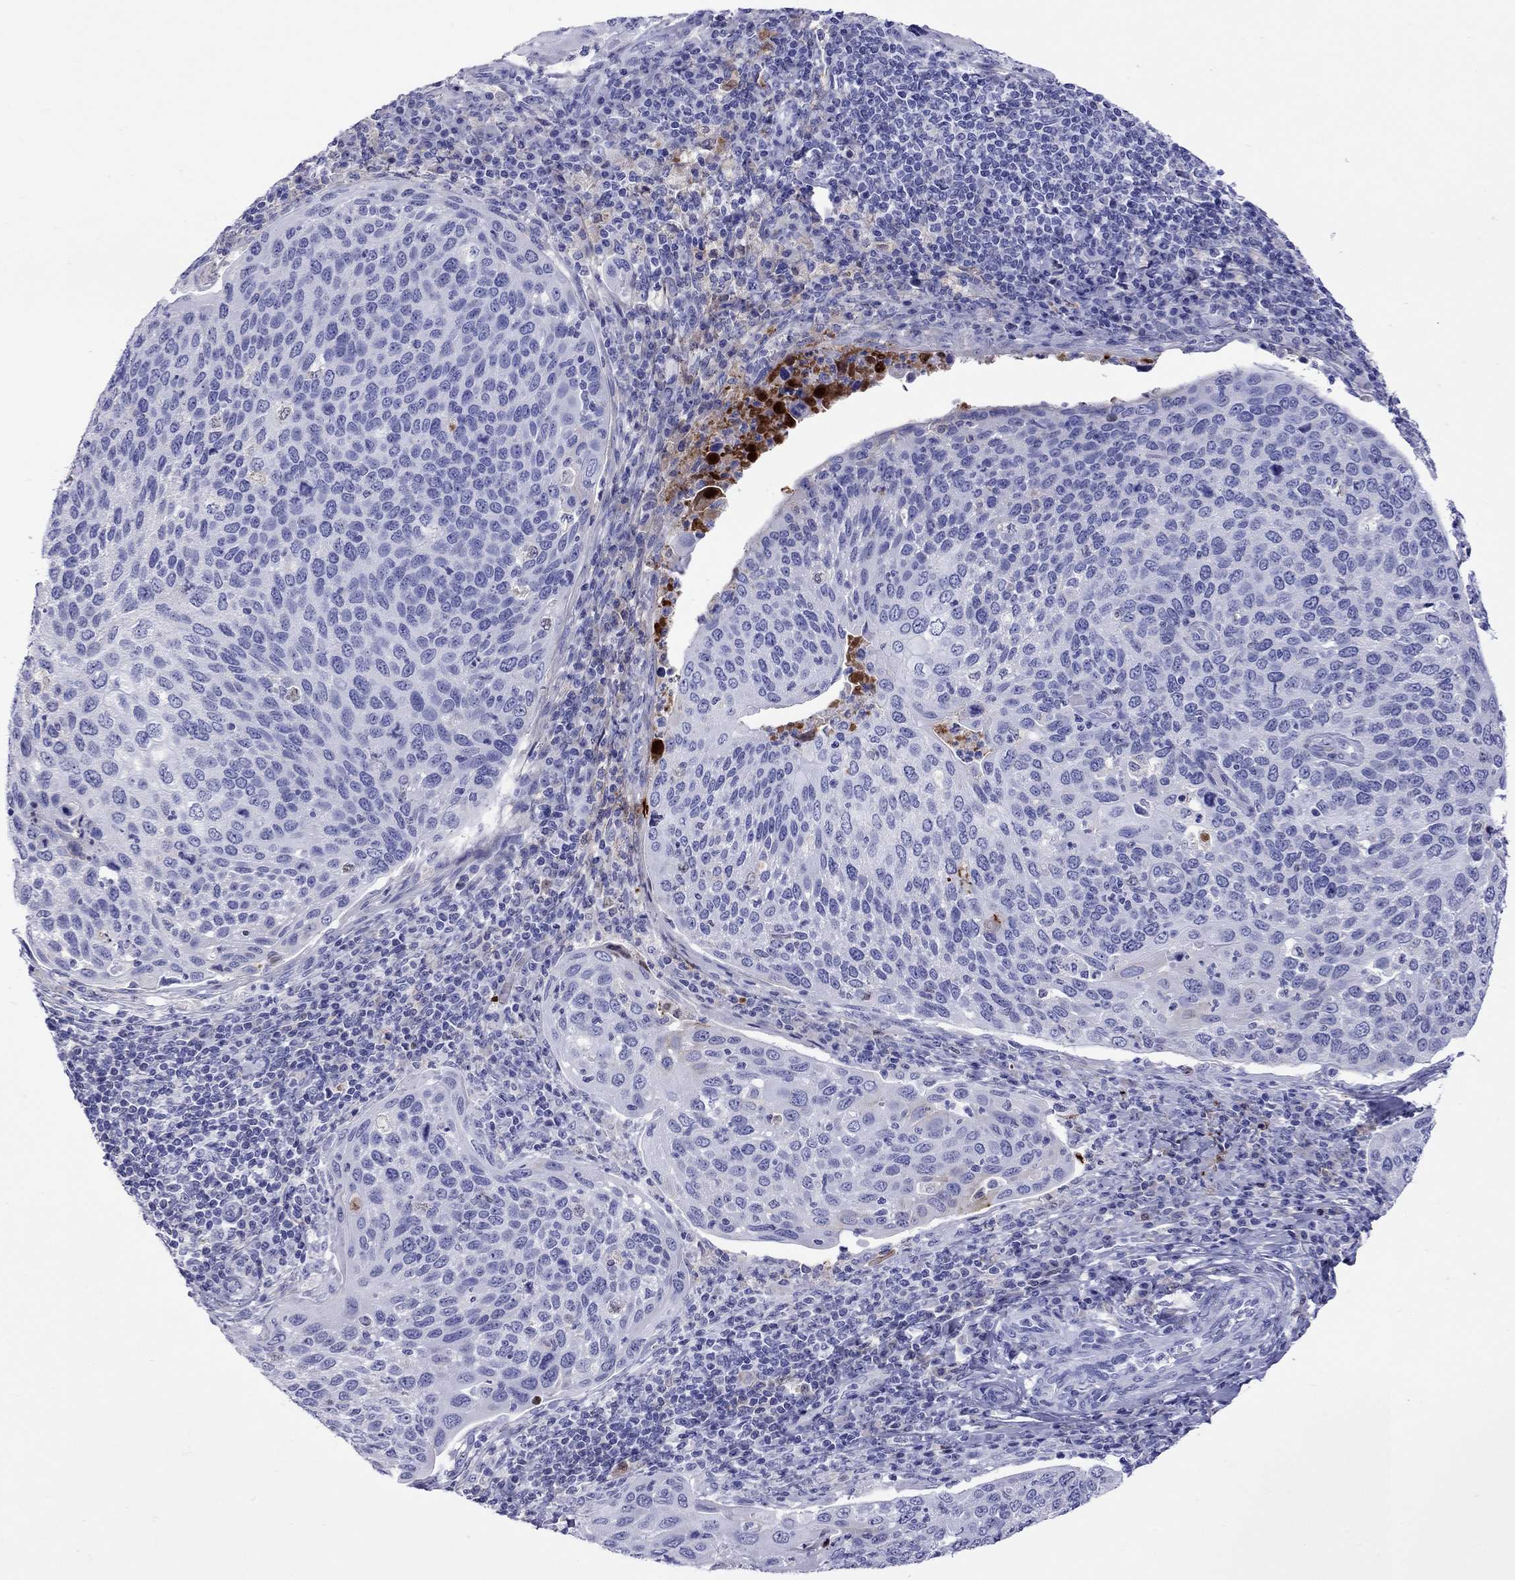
{"staining": {"intensity": "negative", "quantity": "none", "location": "none"}, "tissue": "cervical cancer", "cell_type": "Tumor cells", "image_type": "cancer", "snomed": [{"axis": "morphology", "description": "Squamous cell carcinoma, NOS"}, {"axis": "topography", "description": "Cervix"}], "caption": "A high-resolution micrograph shows IHC staining of cervical cancer, which shows no significant expression in tumor cells.", "gene": "SERPINA3", "patient": {"sex": "female", "age": 54}}